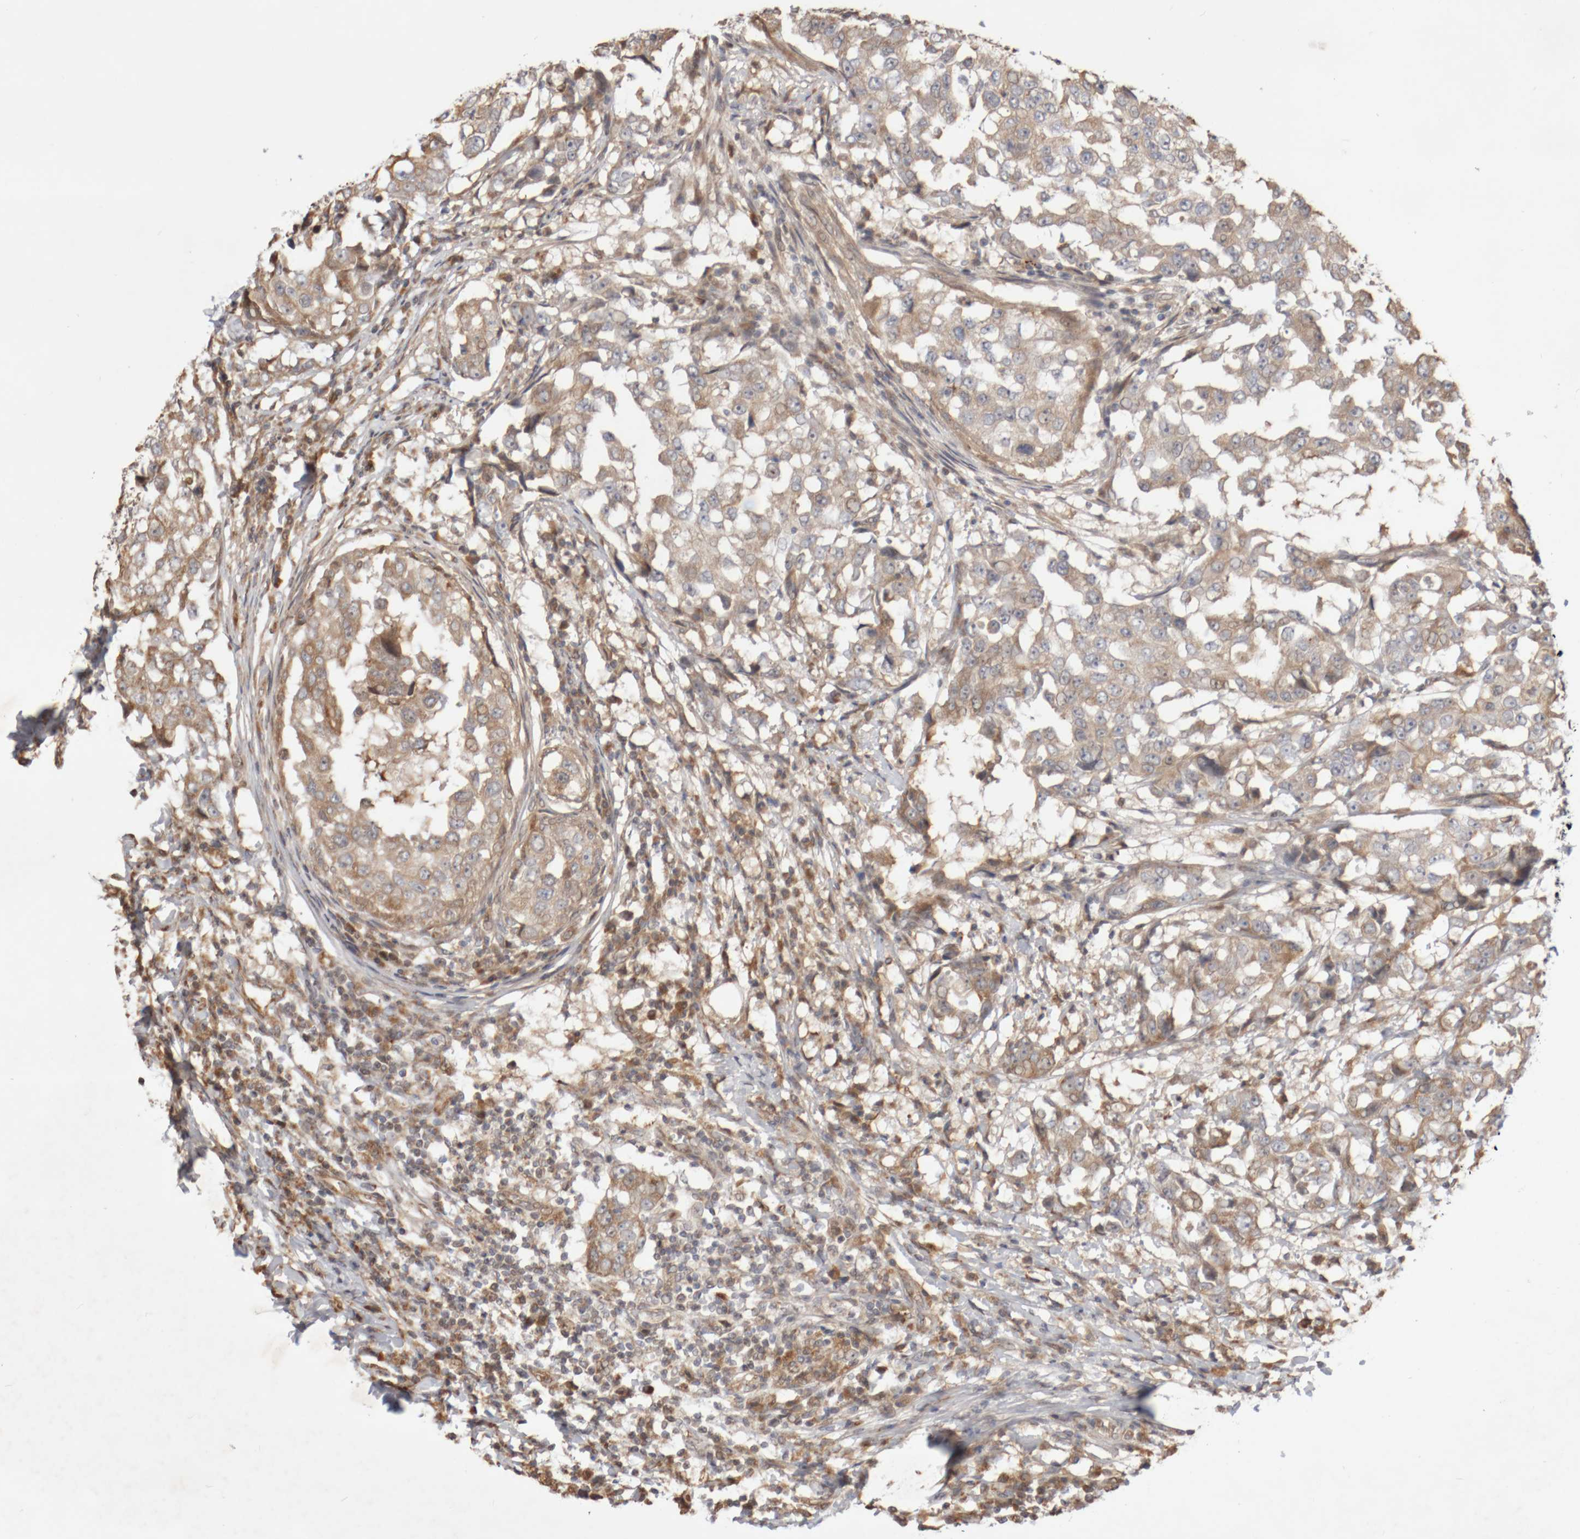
{"staining": {"intensity": "weak", "quantity": "25%-75%", "location": "cytoplasmic/membranous"}, "tissue": "breast cancer", "cell_type": "Tumor cells", "image_type": "cancer", "snomed": [{"axis": "morphology", "description": "Duct carcinoma"}, {"axis": "topography", "description": "Breast"}], "caption": "Immunohistochemistry (IHC) (DAB (3,3'-diaminobenzidine)) staining of human infiltrating ductal carcinoma (breast) displays weak cytoplasmic/membranous protein staining in about 25%-75% of tumor cells.", "gene": "DPH7", "patient": {"sex": "female", "age": 27}}